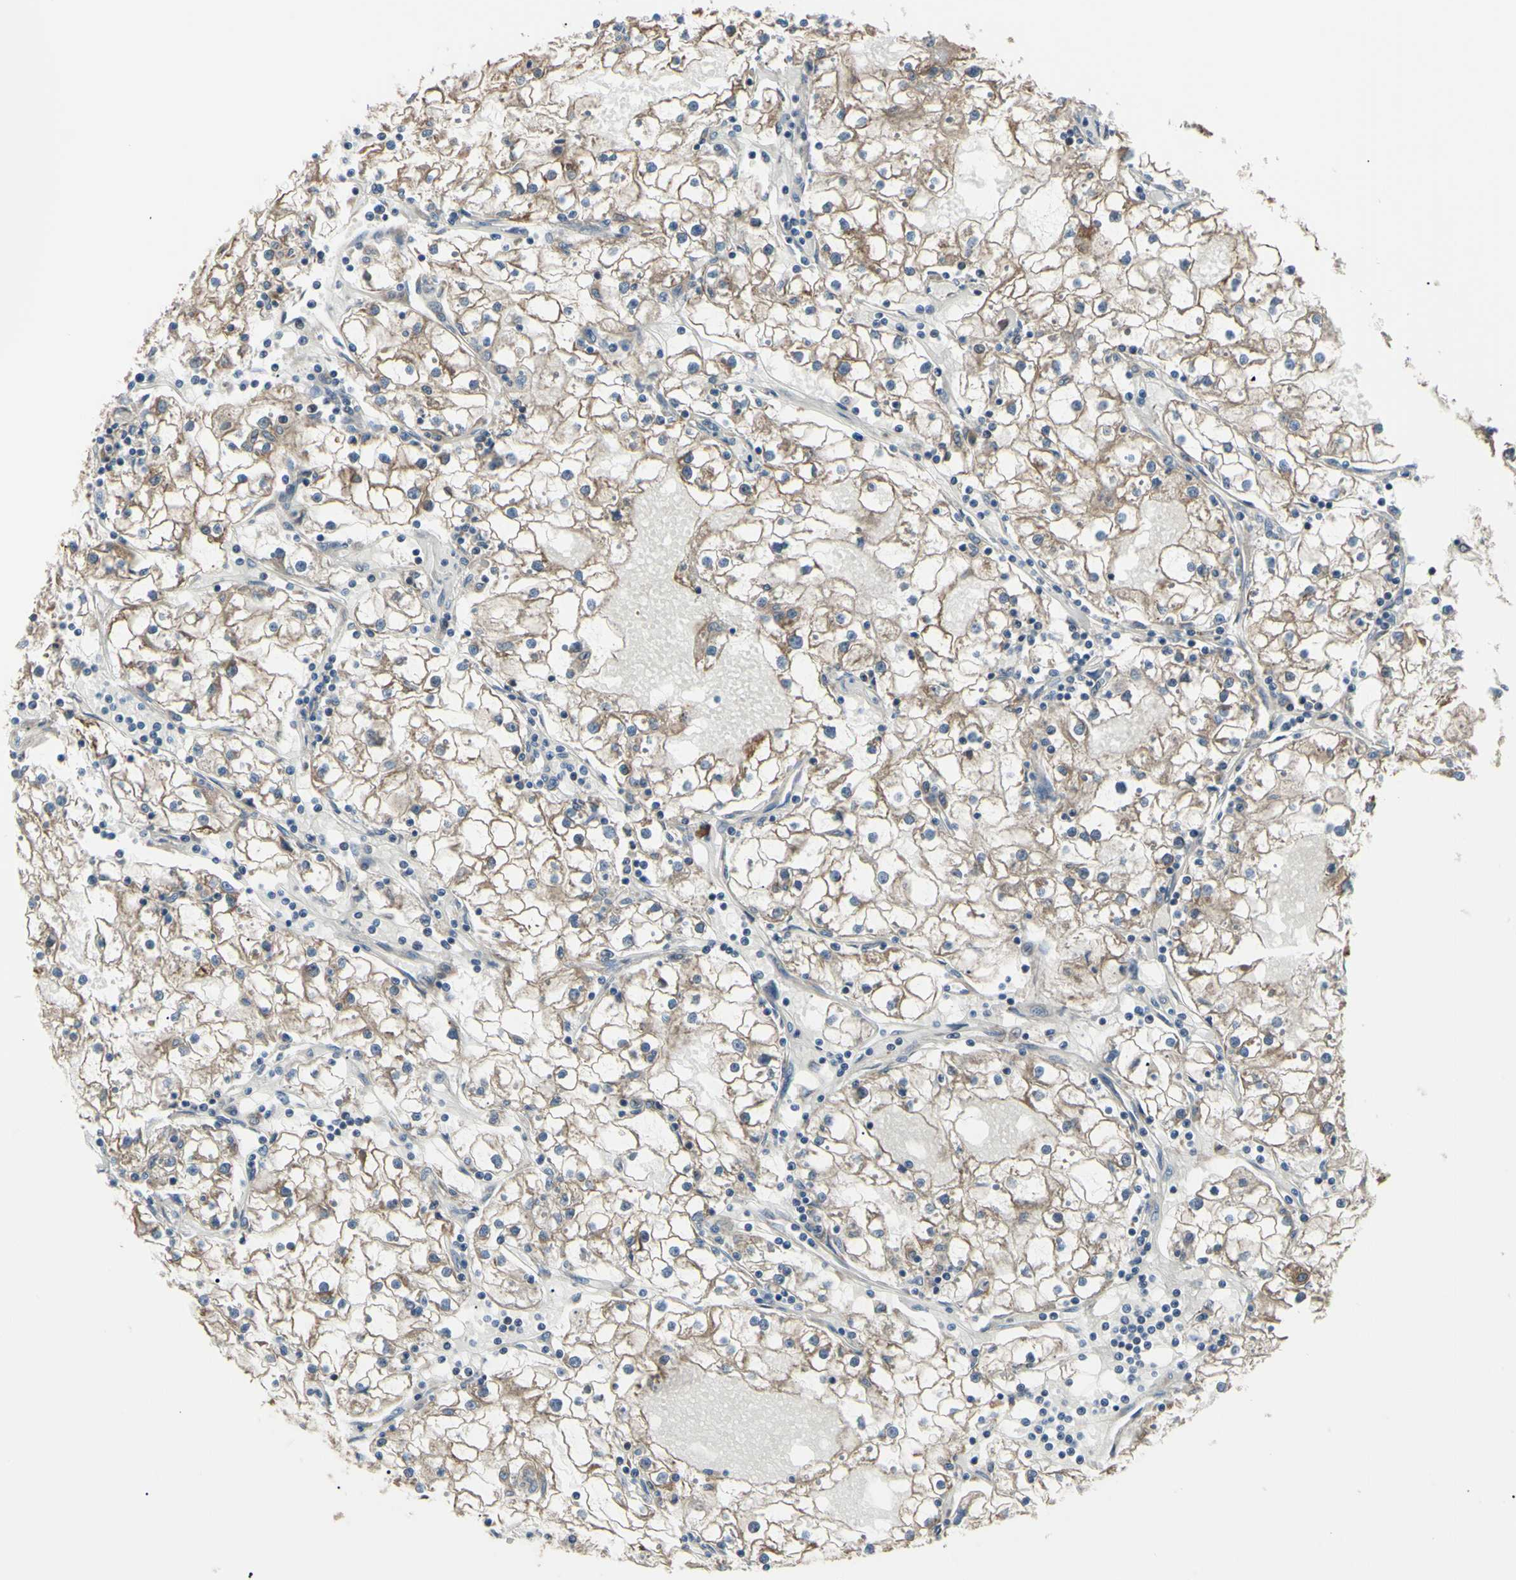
{"staining": {"intensity": "moderate", "quantity": ">75%", "location": "cytoplasmic/membranous"}, "tissue": "renal cancer", "cell_type": "Tumor cells", "image_type": "cancer", "snomed": [{"axis": "morphology", "description": "Adenocarcinoma, NOS"}, {"axis": "topography", "description": "Kidney"}], "caption": "Moderate cytoplasmic/membranous positivity is appreciated in approximately >75% of tumor cells in renal cancer.", "gene": "BMF", "patient": {"sex": "male", "age": 56}}